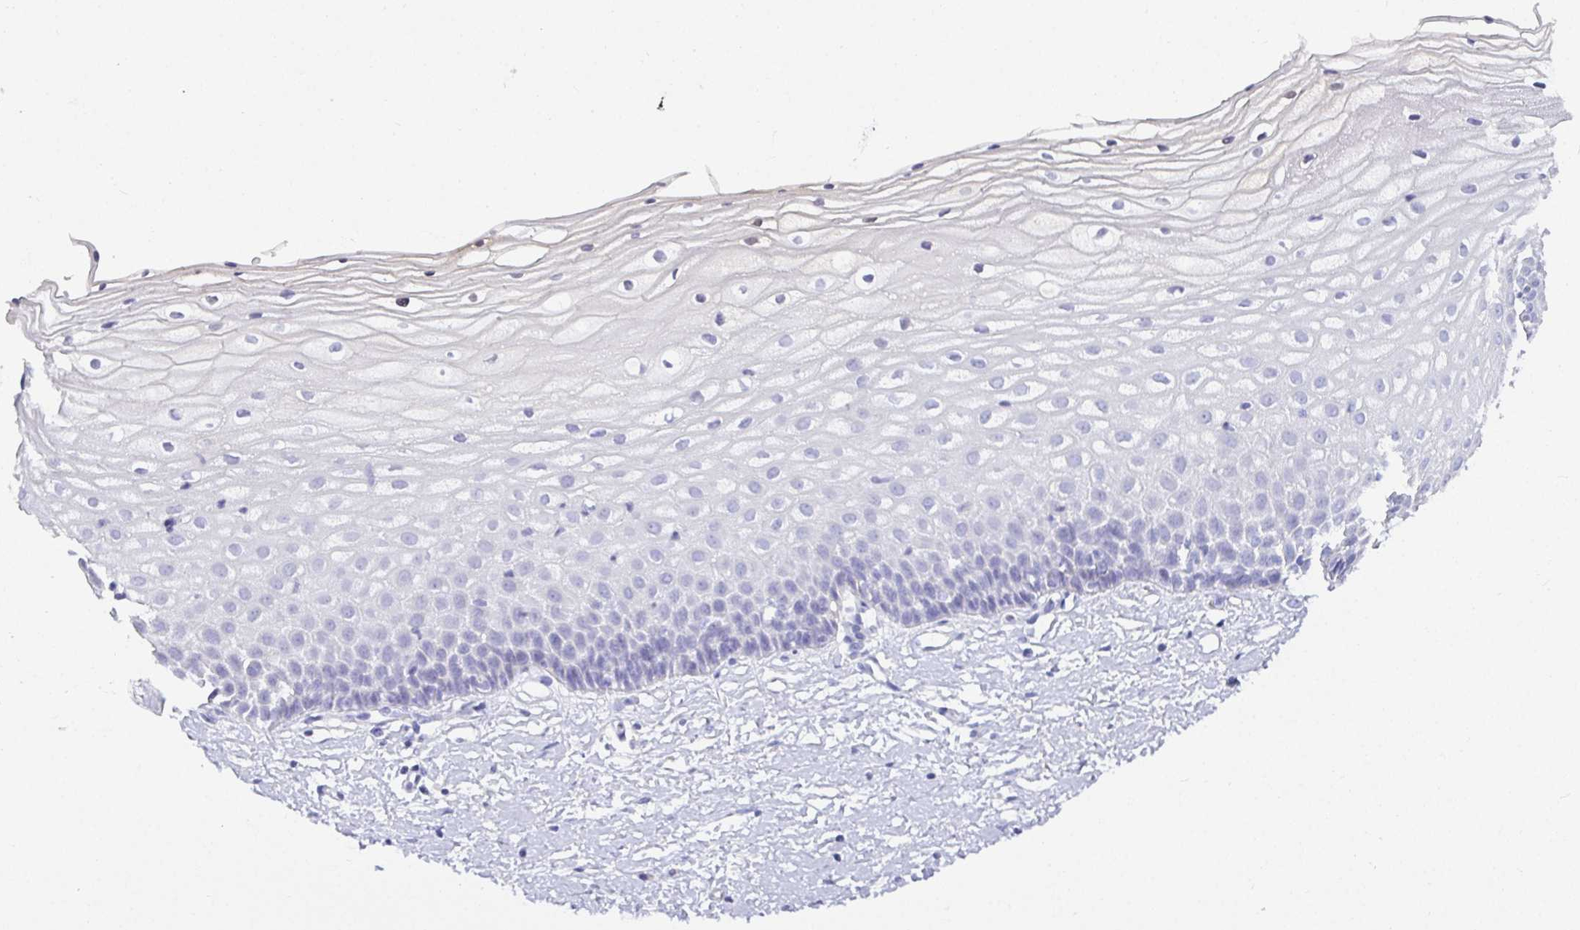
{"staining": {"intensity": "negative", "quantity": "none", "location": "none"}, "tissue": "cervix", "cell_type": "Squamous epithelial cells", "image_type": "normal", "snomed": [{"axis": "morphology", "description": "Normal tissue, NOS"}, {"axis": "topography", "description": "Cervix"}], "caption": "This is a histopathology image of immunohistochemistry staining of unremarkable cervix, which shows no positivity in squamous epithelial cells.", "gene": "TMEM241", "patient": {"sex": "female", "age": 36}}